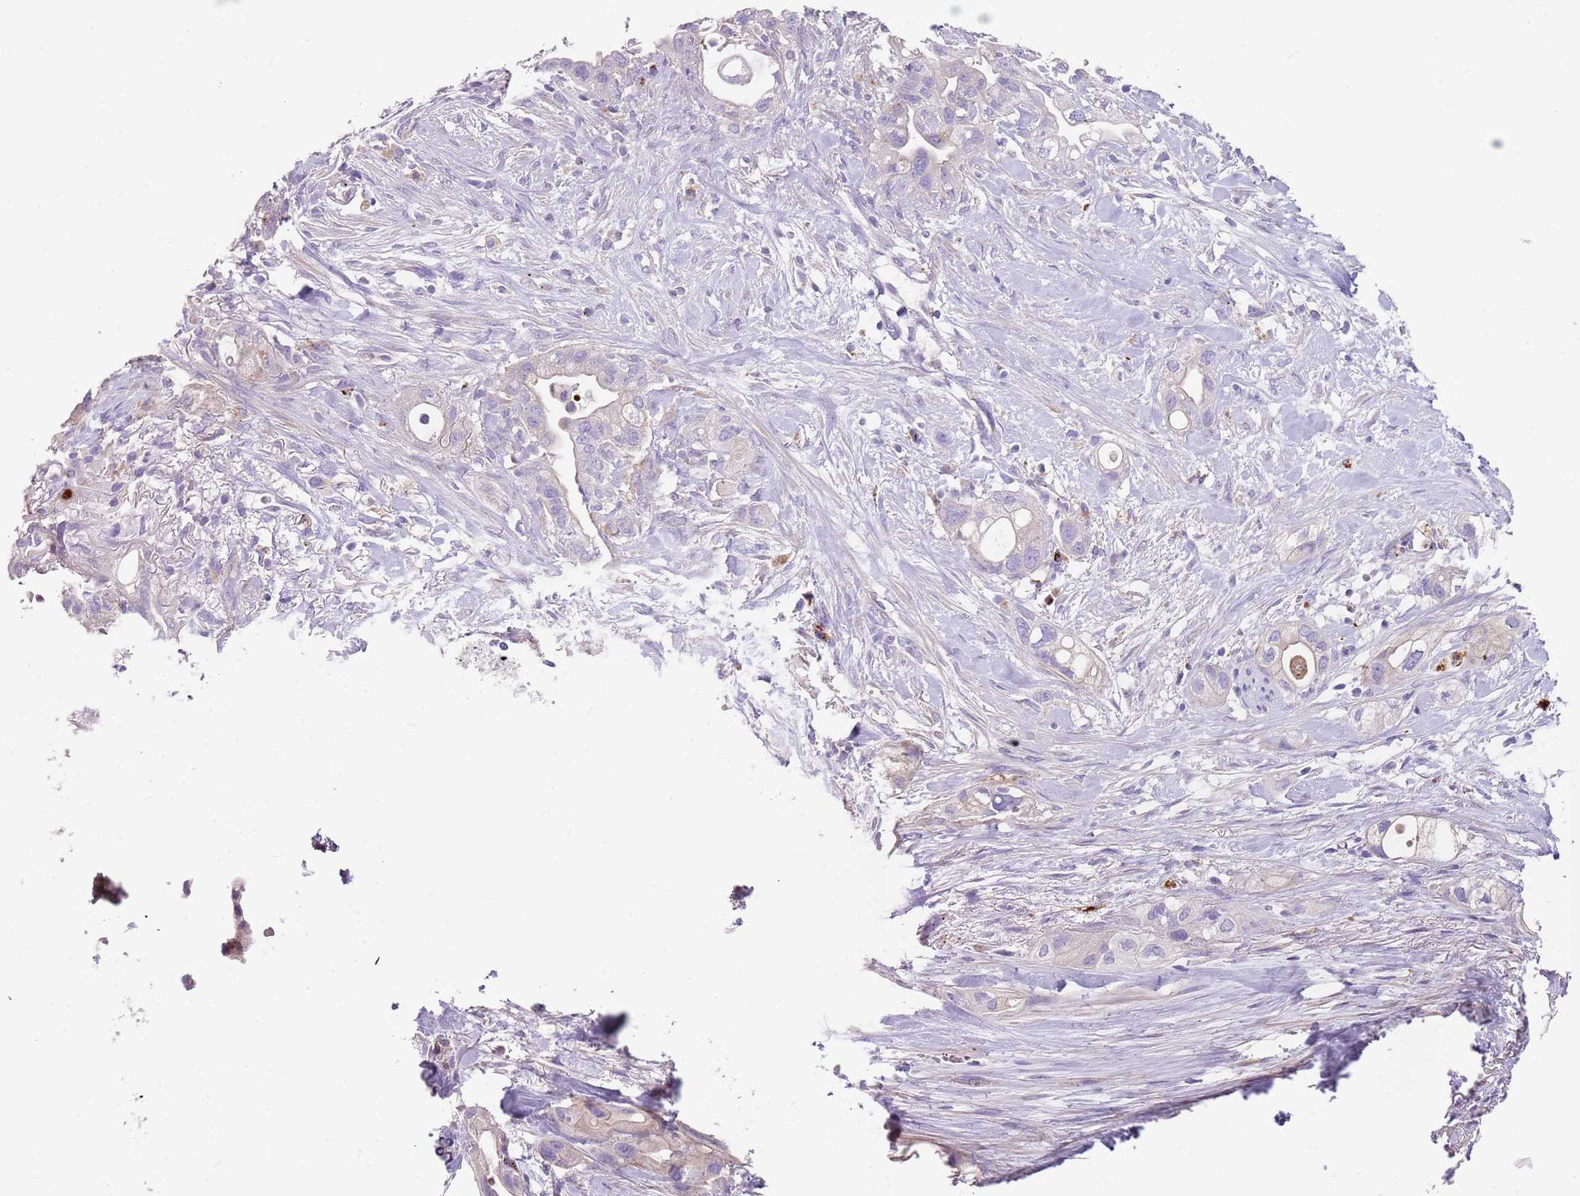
{"staining": {"intensity": "negative", "quantity": "none", "location": "none"}, "tissue": "pancreatic cancer", "cell_type": "Tumor cells", "image_type": "cancer", "snomed": [{"axis": "morphology", "description": "Adenocarcinoma, NOS"}, {"axis": "topography", "description": "Pancreas"}], "caption": "This image is of pancreatic cancer stained with IHC to label a protein in brown with the nuclei are counter-stained blue. There is no expression in tumor cells.", "gene": "LRRN3", "patient": {"sex": "male", "age": 44}}